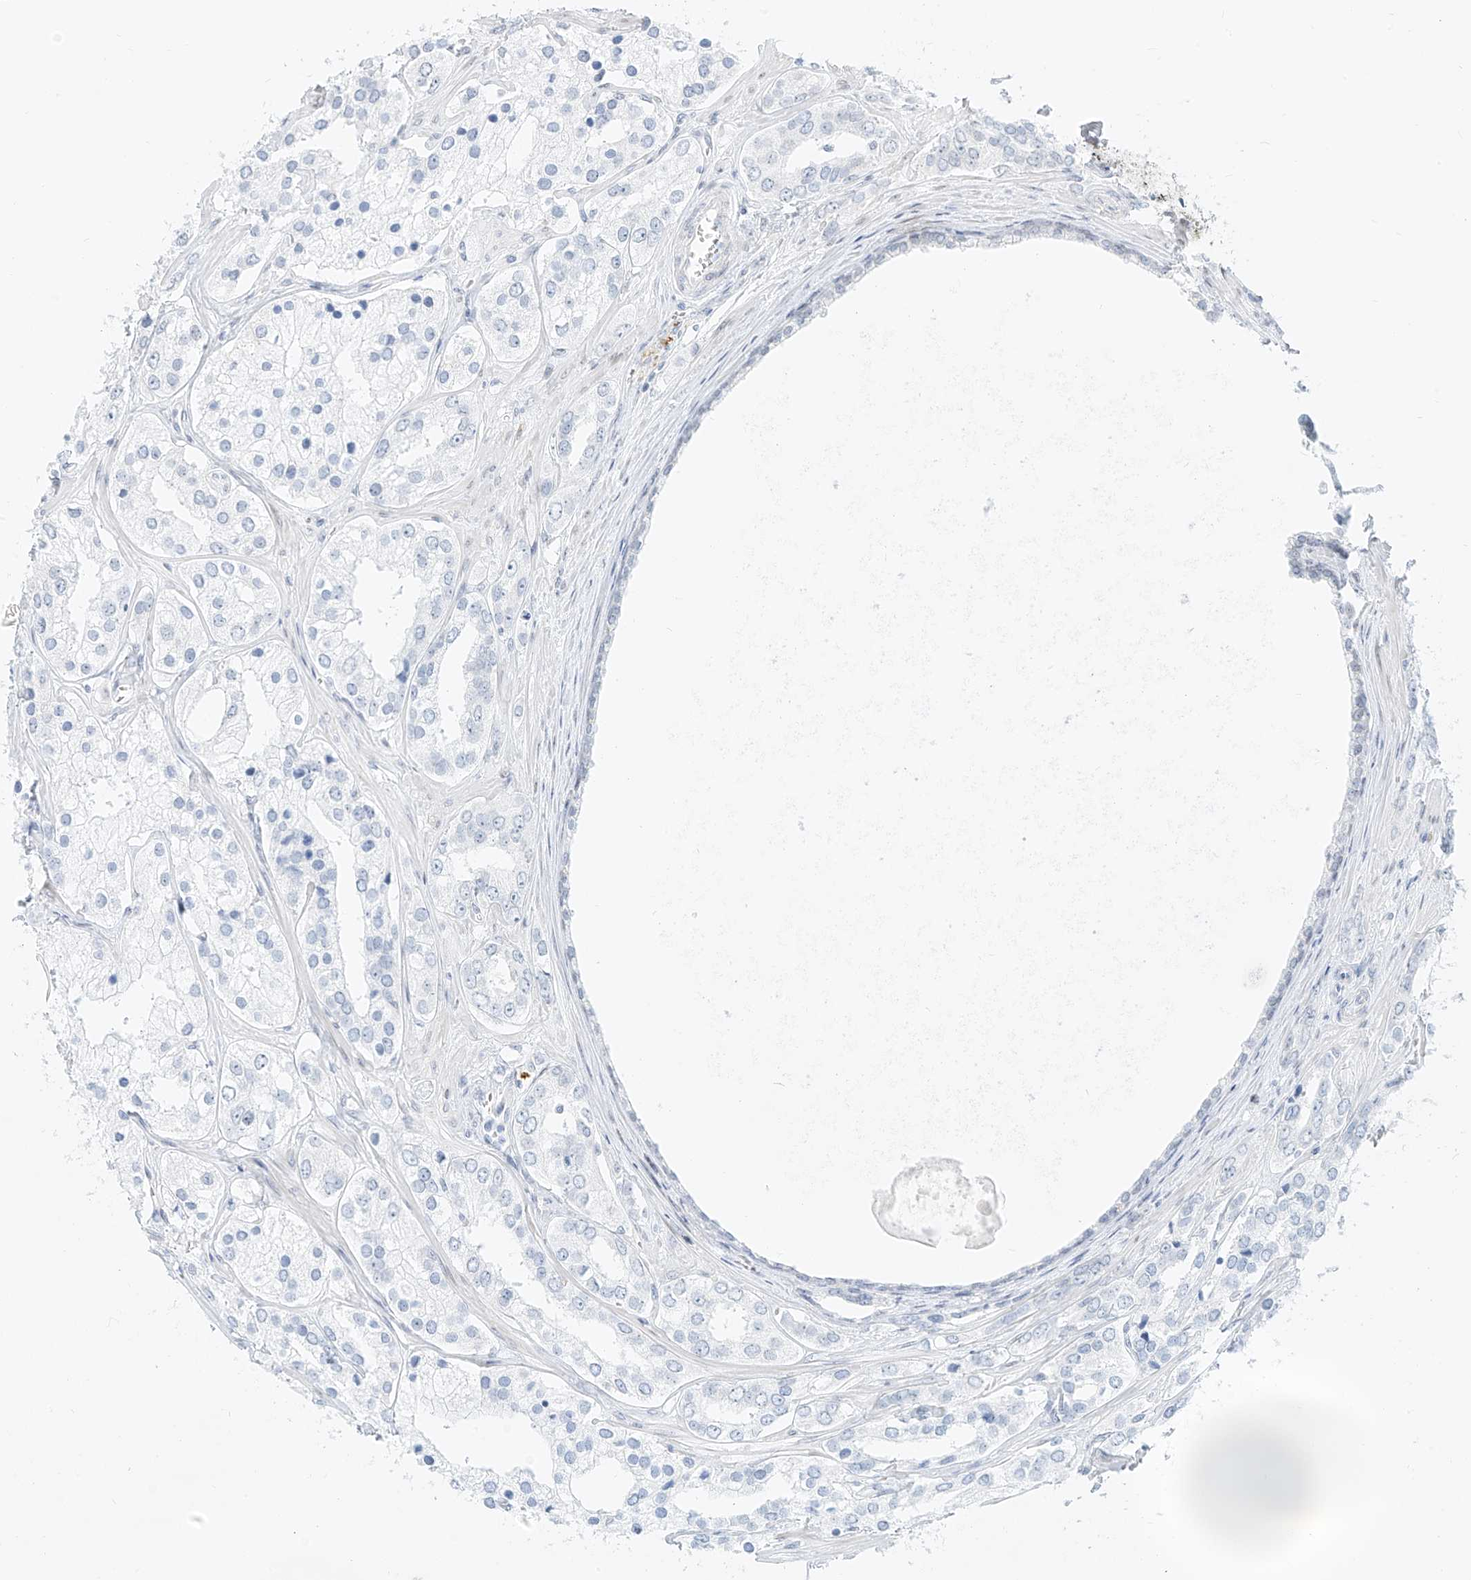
{"staining": {"intensity": "negative", "quantity": "none", "location": "none"}, "tissue": "prostate cancer", "cell_type": "Tumor cells", "image_type": "cancer", "snomed": [{"axis": "morphology", "description": "Adenocarcinoma, High grade"}, {"axis": "topography", "description": "Prostate"}], "caption": "There is no significant staining in tumor cells of prostate cancer. The staining was performed using DAB (3,3'-diaminobenzidine) to visualize the protein expression in brown, while the nuclei were stained in blue with hematoxylin (Magnification: 20x).", "gene": "NHSL1", "patient": {"sex": "male", "age": 66}}